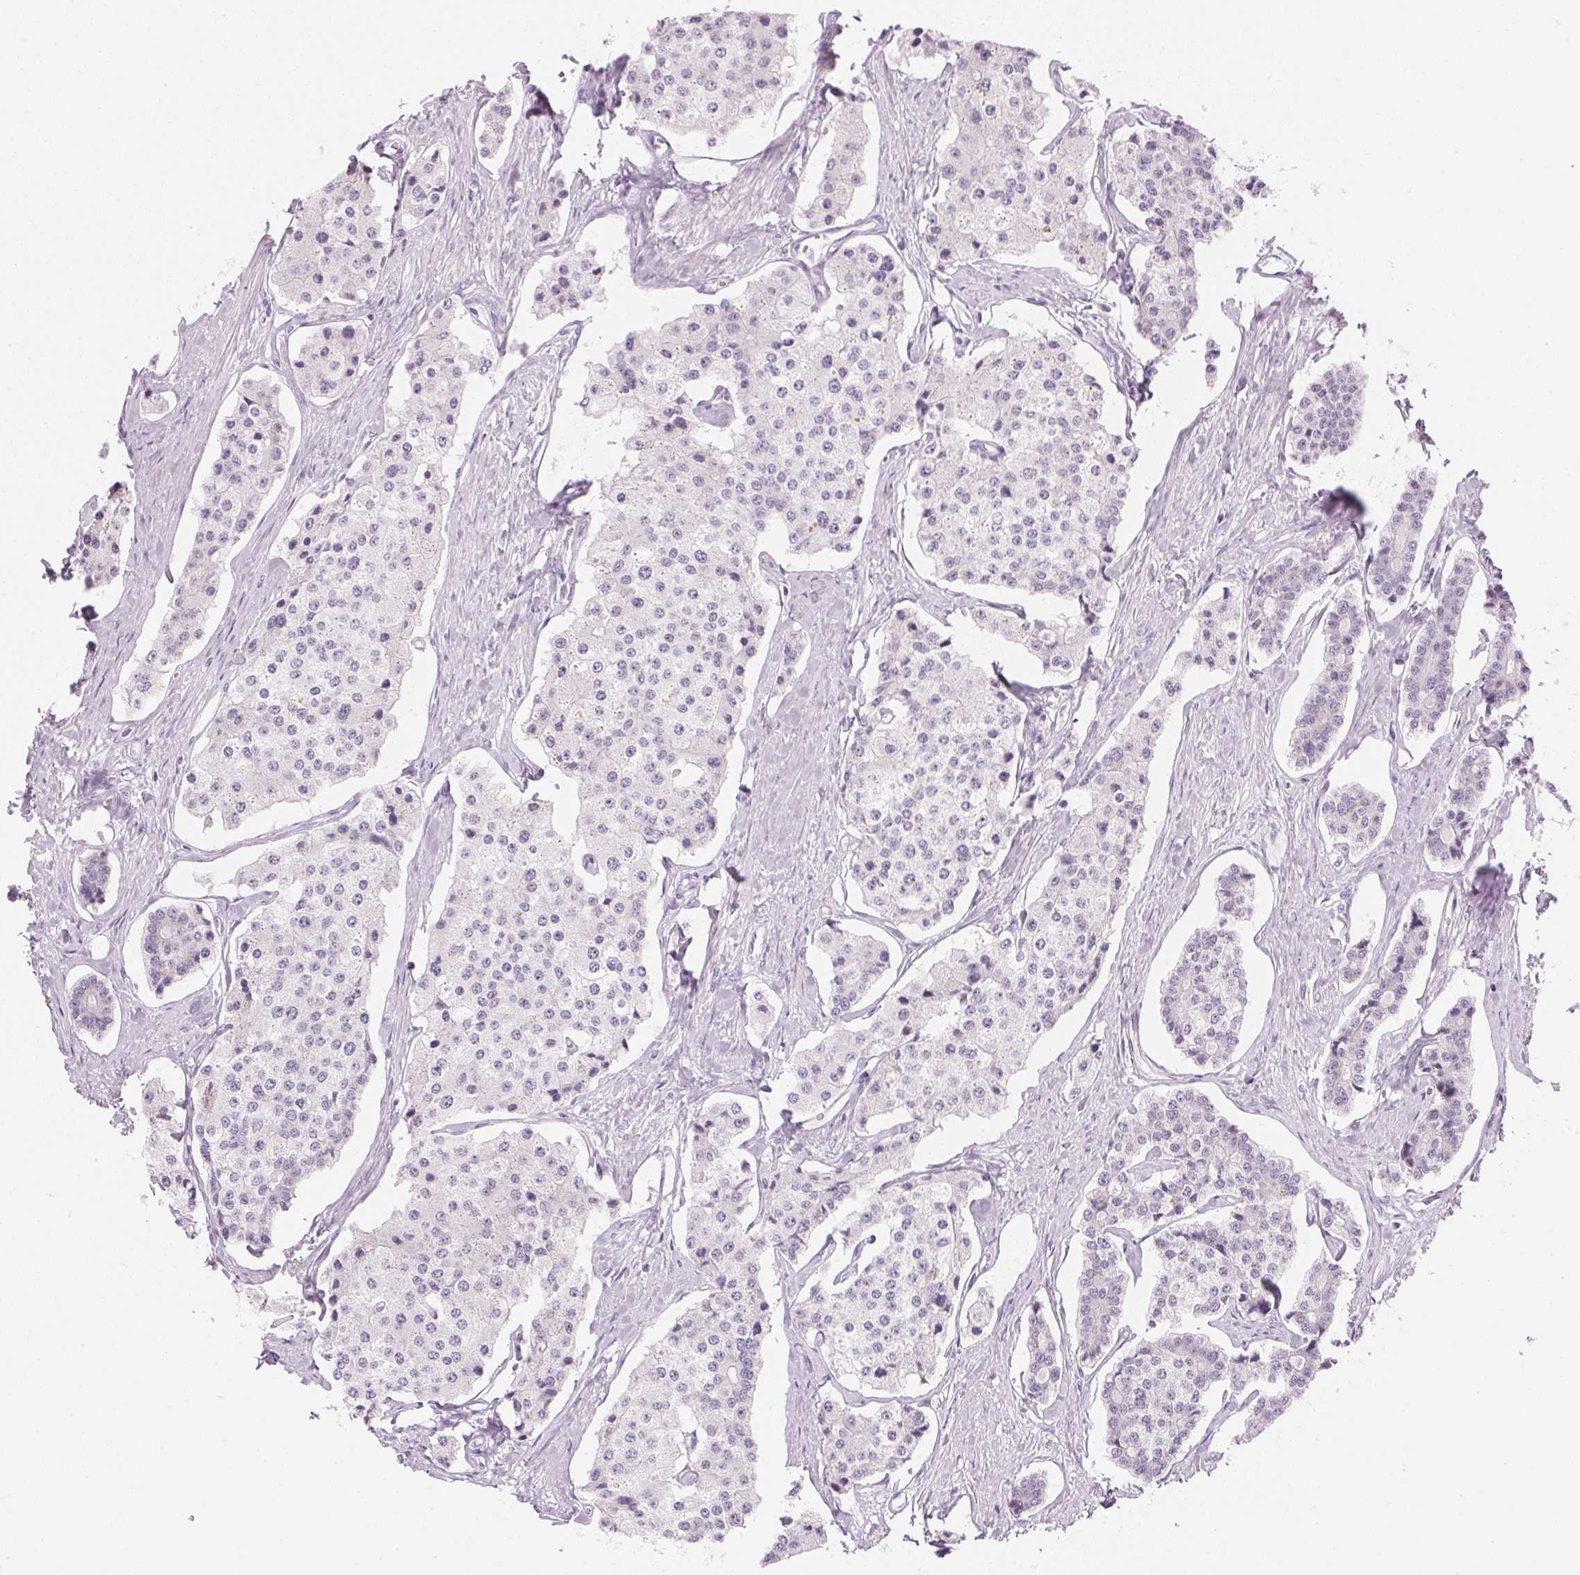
{"staining": {"intensity": "negative", "quantity": "none", "location": "none"}, "tissue": "carcinoid", "cell_type": "Tumor cells", "image_type": "cancer", "snomed": [{"axis": "morphology", "description": "Carcinoid, malignant, NOS"}, {"axis": "topography", "description": "Small intestine"}], "caption": "Protein analysis of carcinoid shows no significant staining in tumor cells.", "gene": "IGFBP1", "patient": {"sex": "female", "age": 65}}